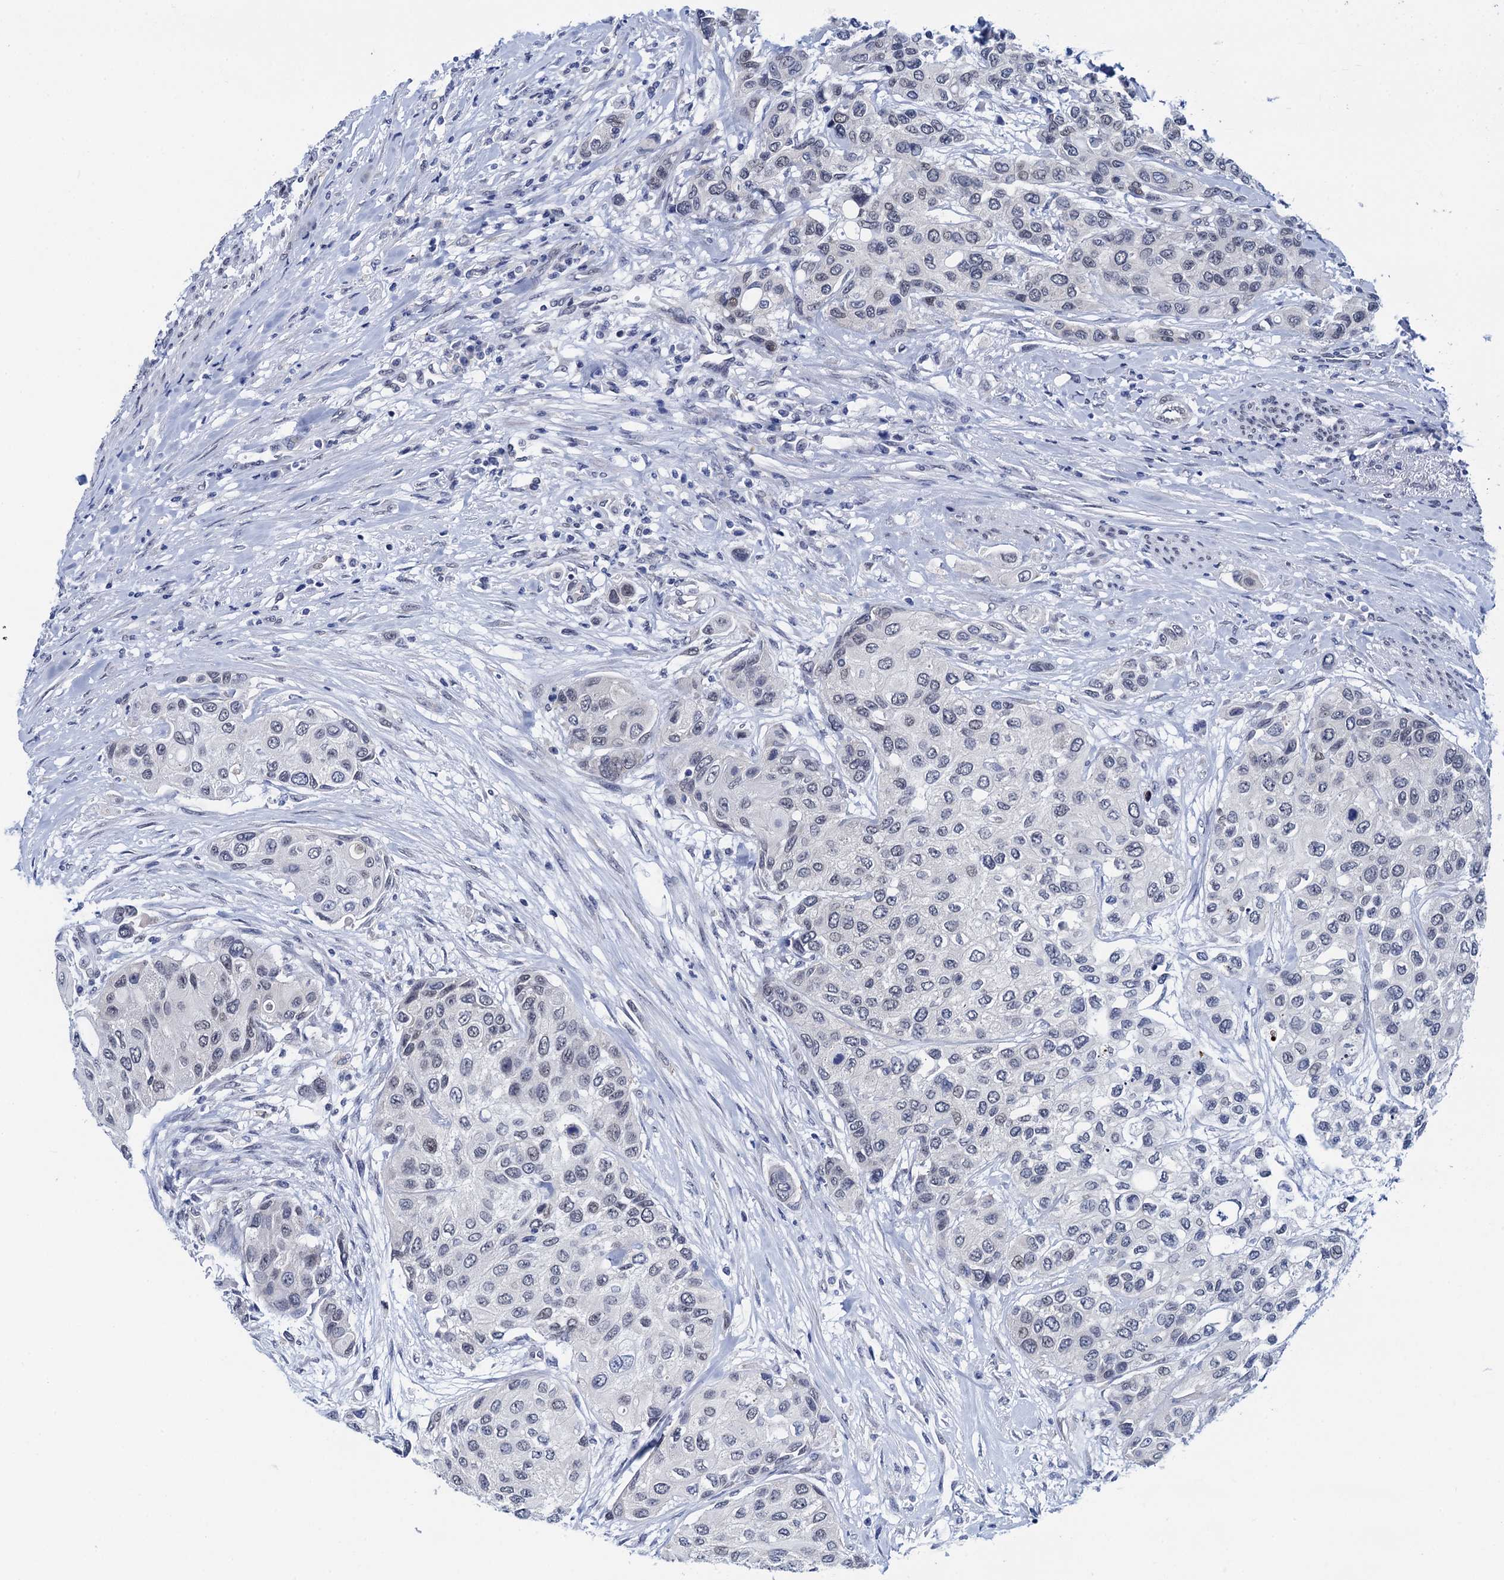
{"staining": {"intensity": "negative", "quantity": "none", "location": "none"}, "tissue": "urothelial cancer", "cell_type": "Tumor cells", "image_type": "cancer", "snomed": [{"axis": "morphology", "description": "Normal tissue, NOS"}, {"axis": "morphology", "description": "Urothelial carcinoma, High grade"}, {"axis": "topography", "description": "Vascular tissue"}, {"axis": "topography", "description": "Urinary bladder"}], "caption": "This is an IHC micrograph of human urothelial cancer. There is no expression in tumor cells.", "gene": "C16orf87", "patient": {"sex": "female", "age": 56}}